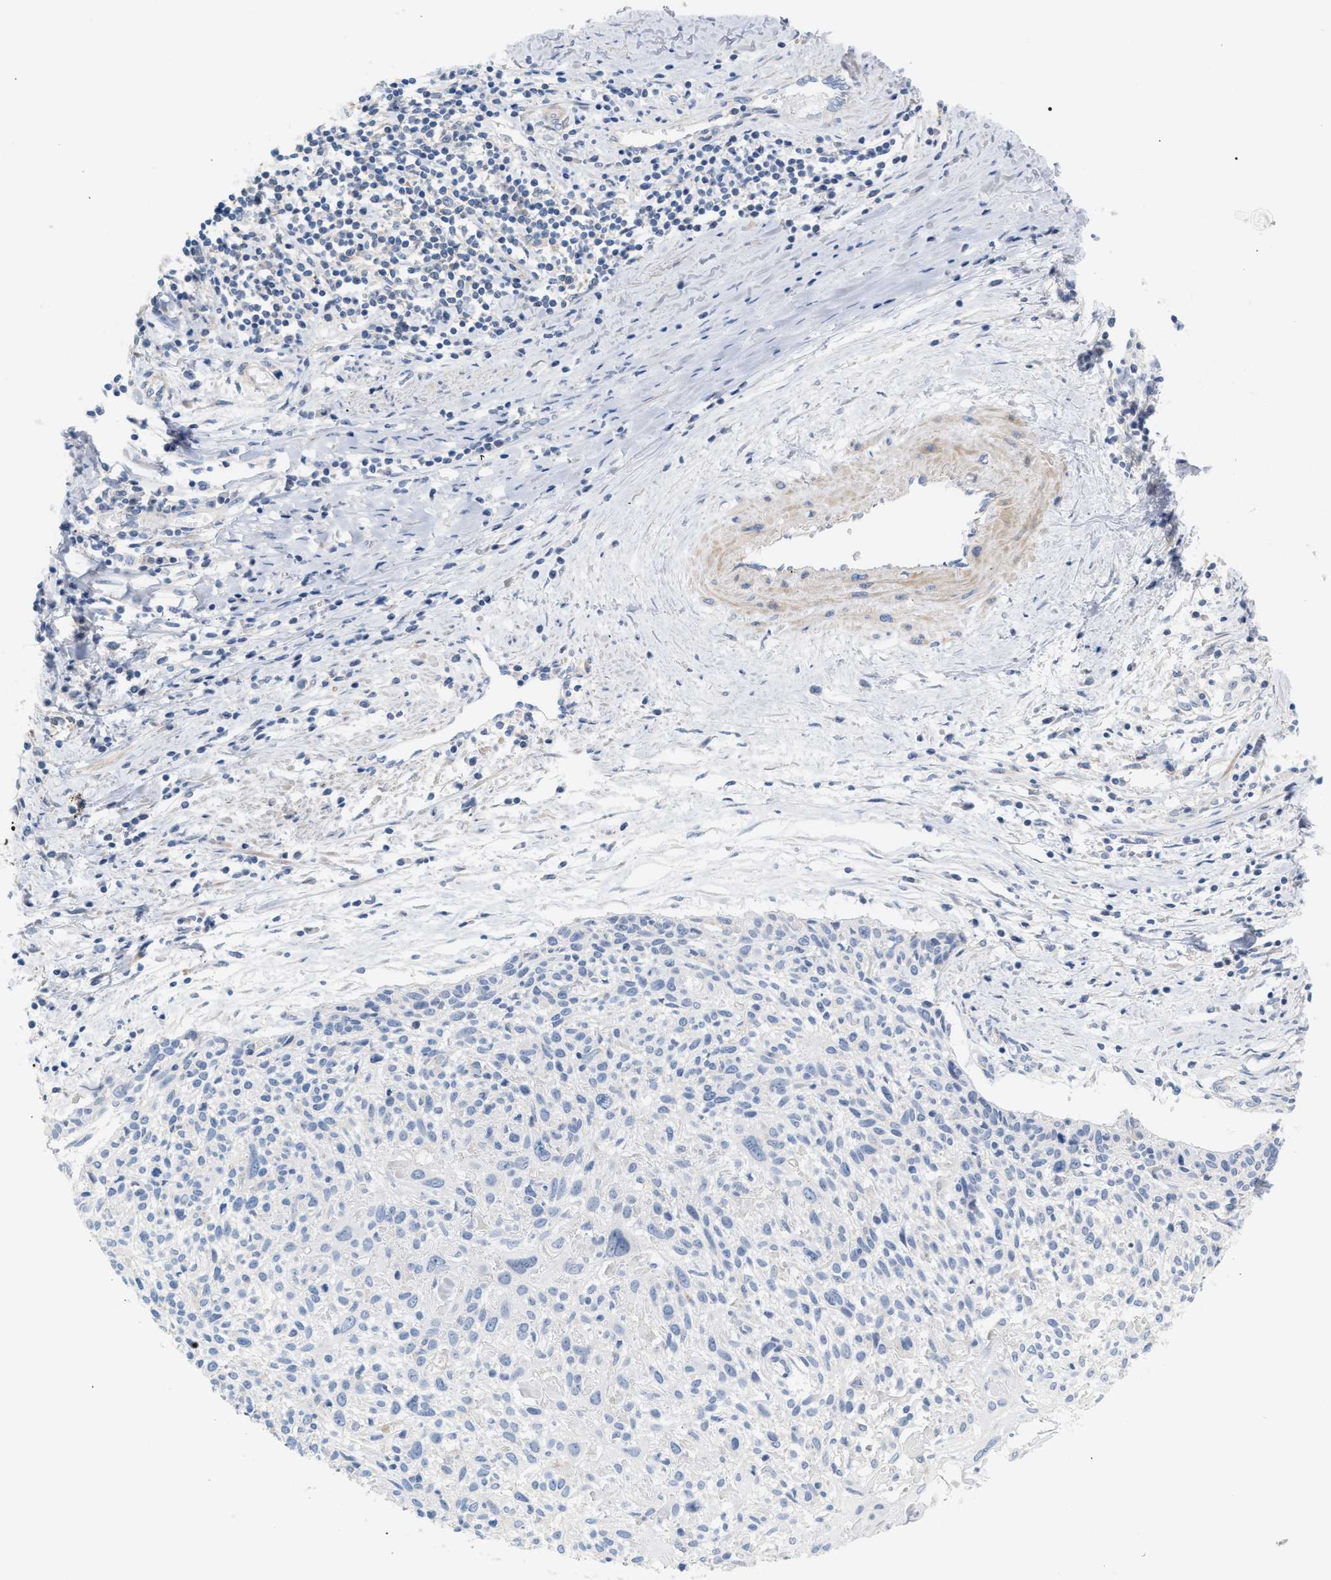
{"staining": {"intensity": "negative", "quantity": "none", "location": "none"}, "tissue": "cervical cancer", "cell_type": "Tumor cells", "image_type": "cancer", "snomed": [{"axis": "morphology", "description": "Squamous cell carcinoma, NOS"}, {"axis": "topography", "description": "Cervix"}], "caption": "The immunohistochemistry (IHC) photomicrograph has no significant expression in tumor cells of squamous cell carcinoma (cervical) tissue. The staining was performed using DAB to visualize the protein expression in brown, while the nuclei were stained in blue with hematoxylin (Magnification: 20x).", "gene": "LRCH1", "patient": {"sex": "female", "age": 51}}